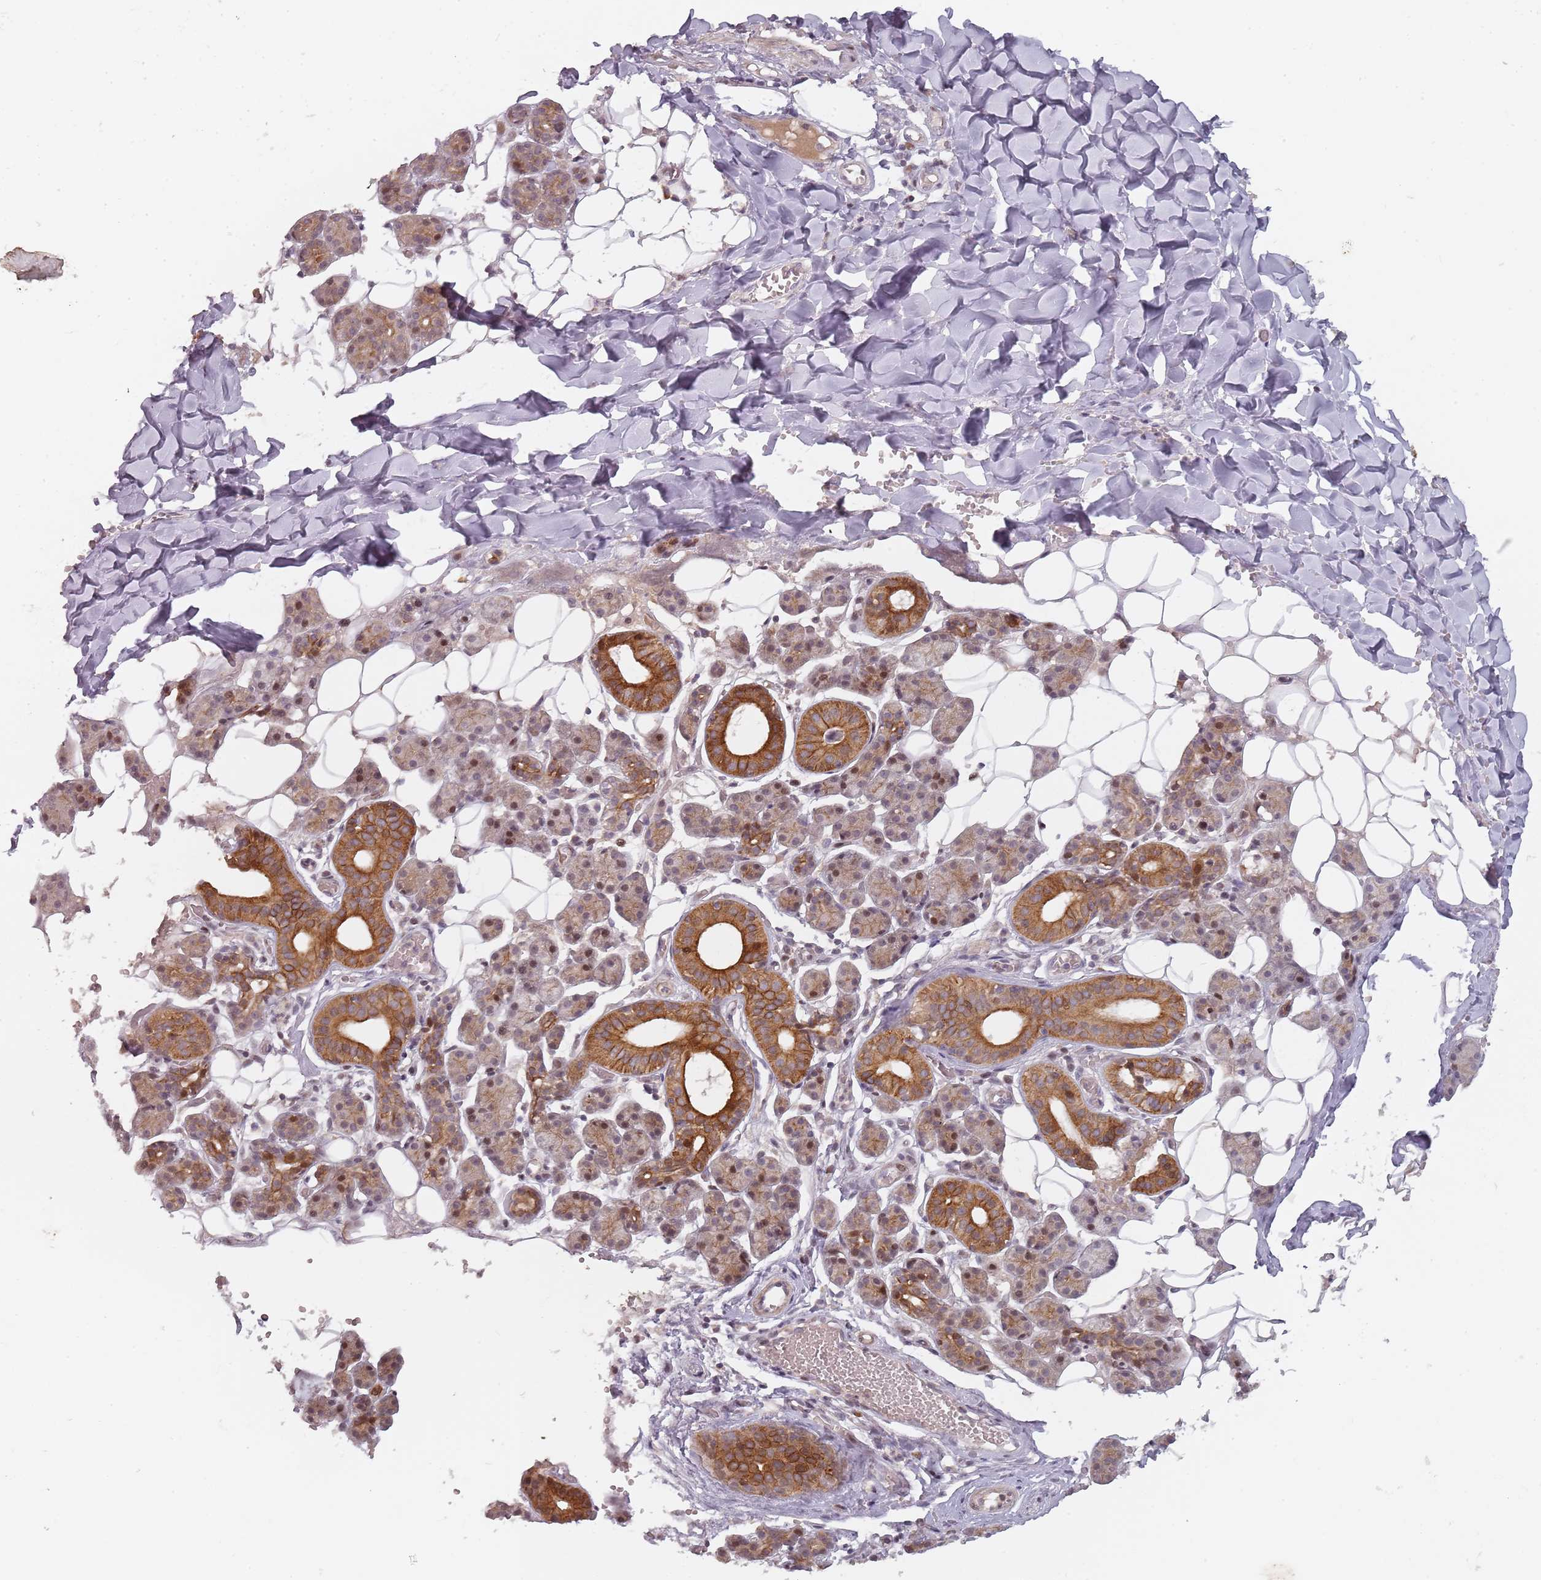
{"staining": {"intensity": "strong", "quantity": "25%-75%", "location": "cytoplasmic/membranous,nuclear"}, "tissue": "salivary gland", "cell_type": "Glandular cells", "image_type": "normal", "snomed": [{"axis": "morphology", "description": "Normal tissue, NOS"}, {"axis": "topography", "description": "Salivary gland"}], "caption": "A brown stain highlights strong cytoplasmic/membranous,nuclear staining of a protein in glandular cells of normal salivary gland.", "gene": "RPS6KA2", "patient": {"sex": "female", "age": 33}}